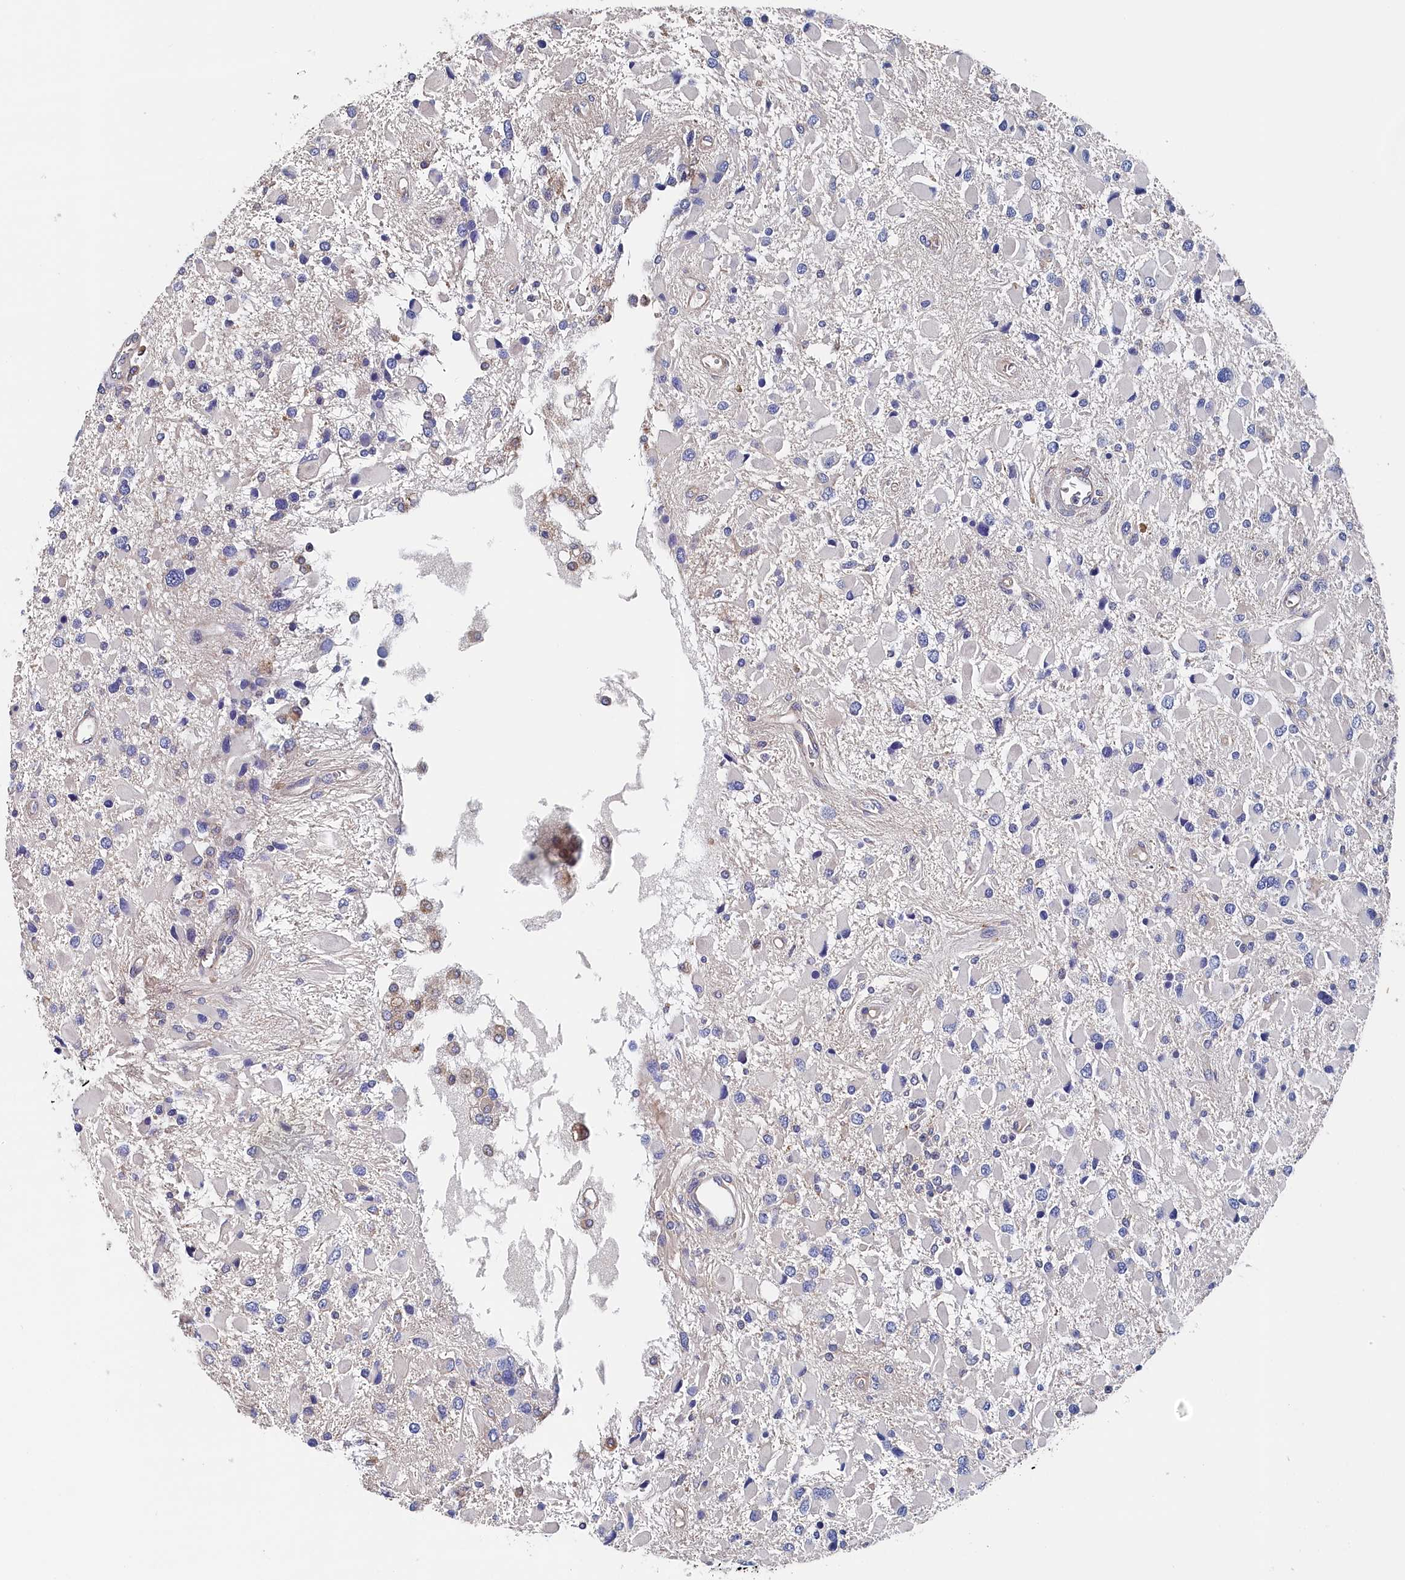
{"staining": {"intensity": "negative", "quantity": "none", "location": "none"}, "tissue": "glioma", "cell_type": "Tumor cells", "image_type": "cancer", "snomed": [{"axis": "morphology", "description": "Glioma, malignant, High grade"}, {"axis": "topography", "description": "Brain"}], "caption": "An image of human glioma is negative for staining in tumor cells.", "gene": "BHMT", "patient": {"sex": "male", "age": 53}}